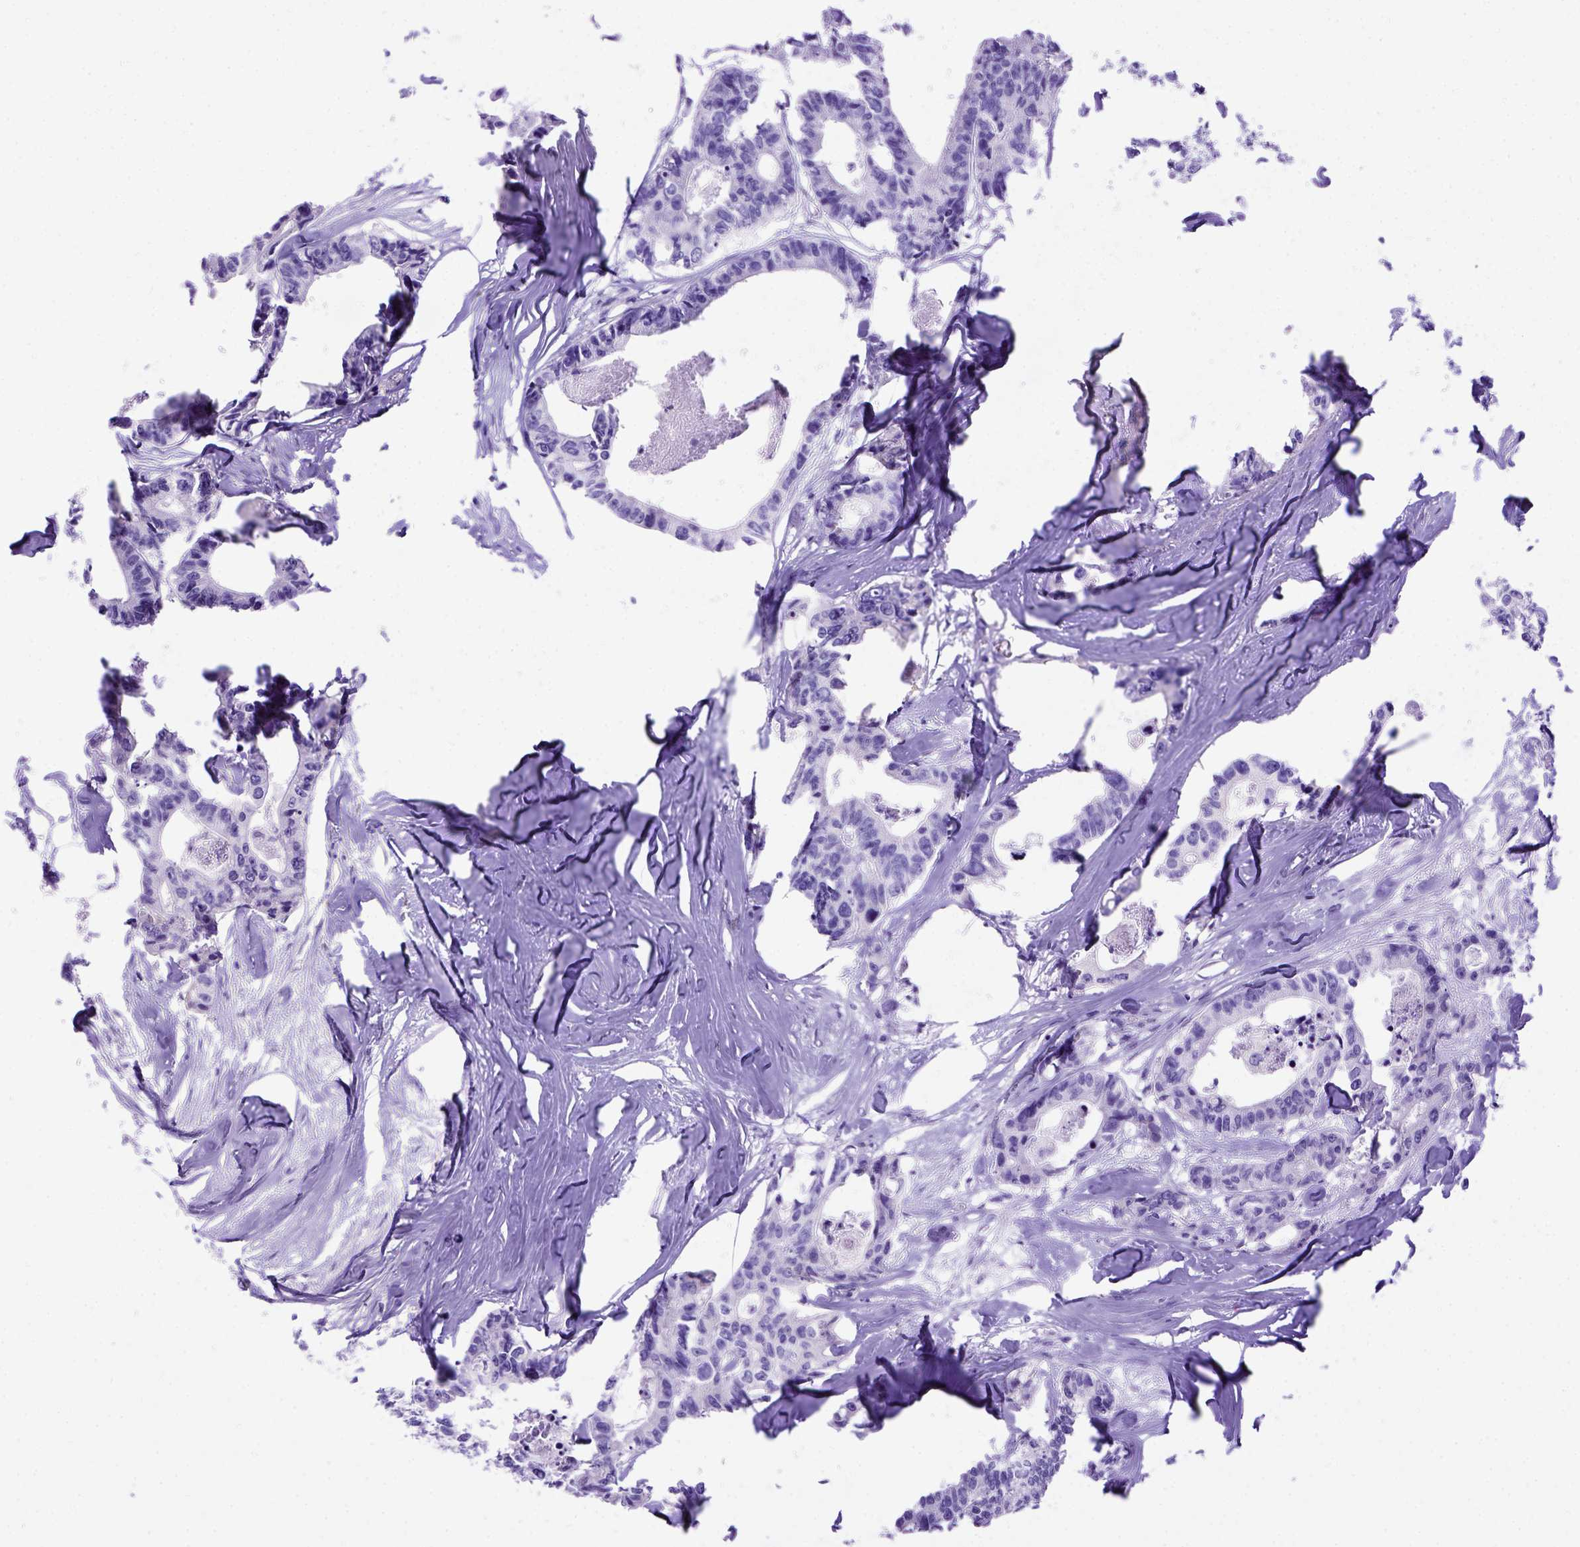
{"staining": {"intensity": "negative", "quantity": "none", "location": "none"}, "tissue": "colorectal cancer", "cell_type": "Tumor cells", "image_type": "cancer", "snomed": [{"axis": "morphology", "description": "Adenocarcinoma, NOS"}, {"axis": "topography", "description": "Rectum"}], "caption": "The micrograph shows no significant expression in tumor cells of colorectal adenocarcinoma.", "gene": "MEOX2", "patient": {"sex": "male", "age": 57}}